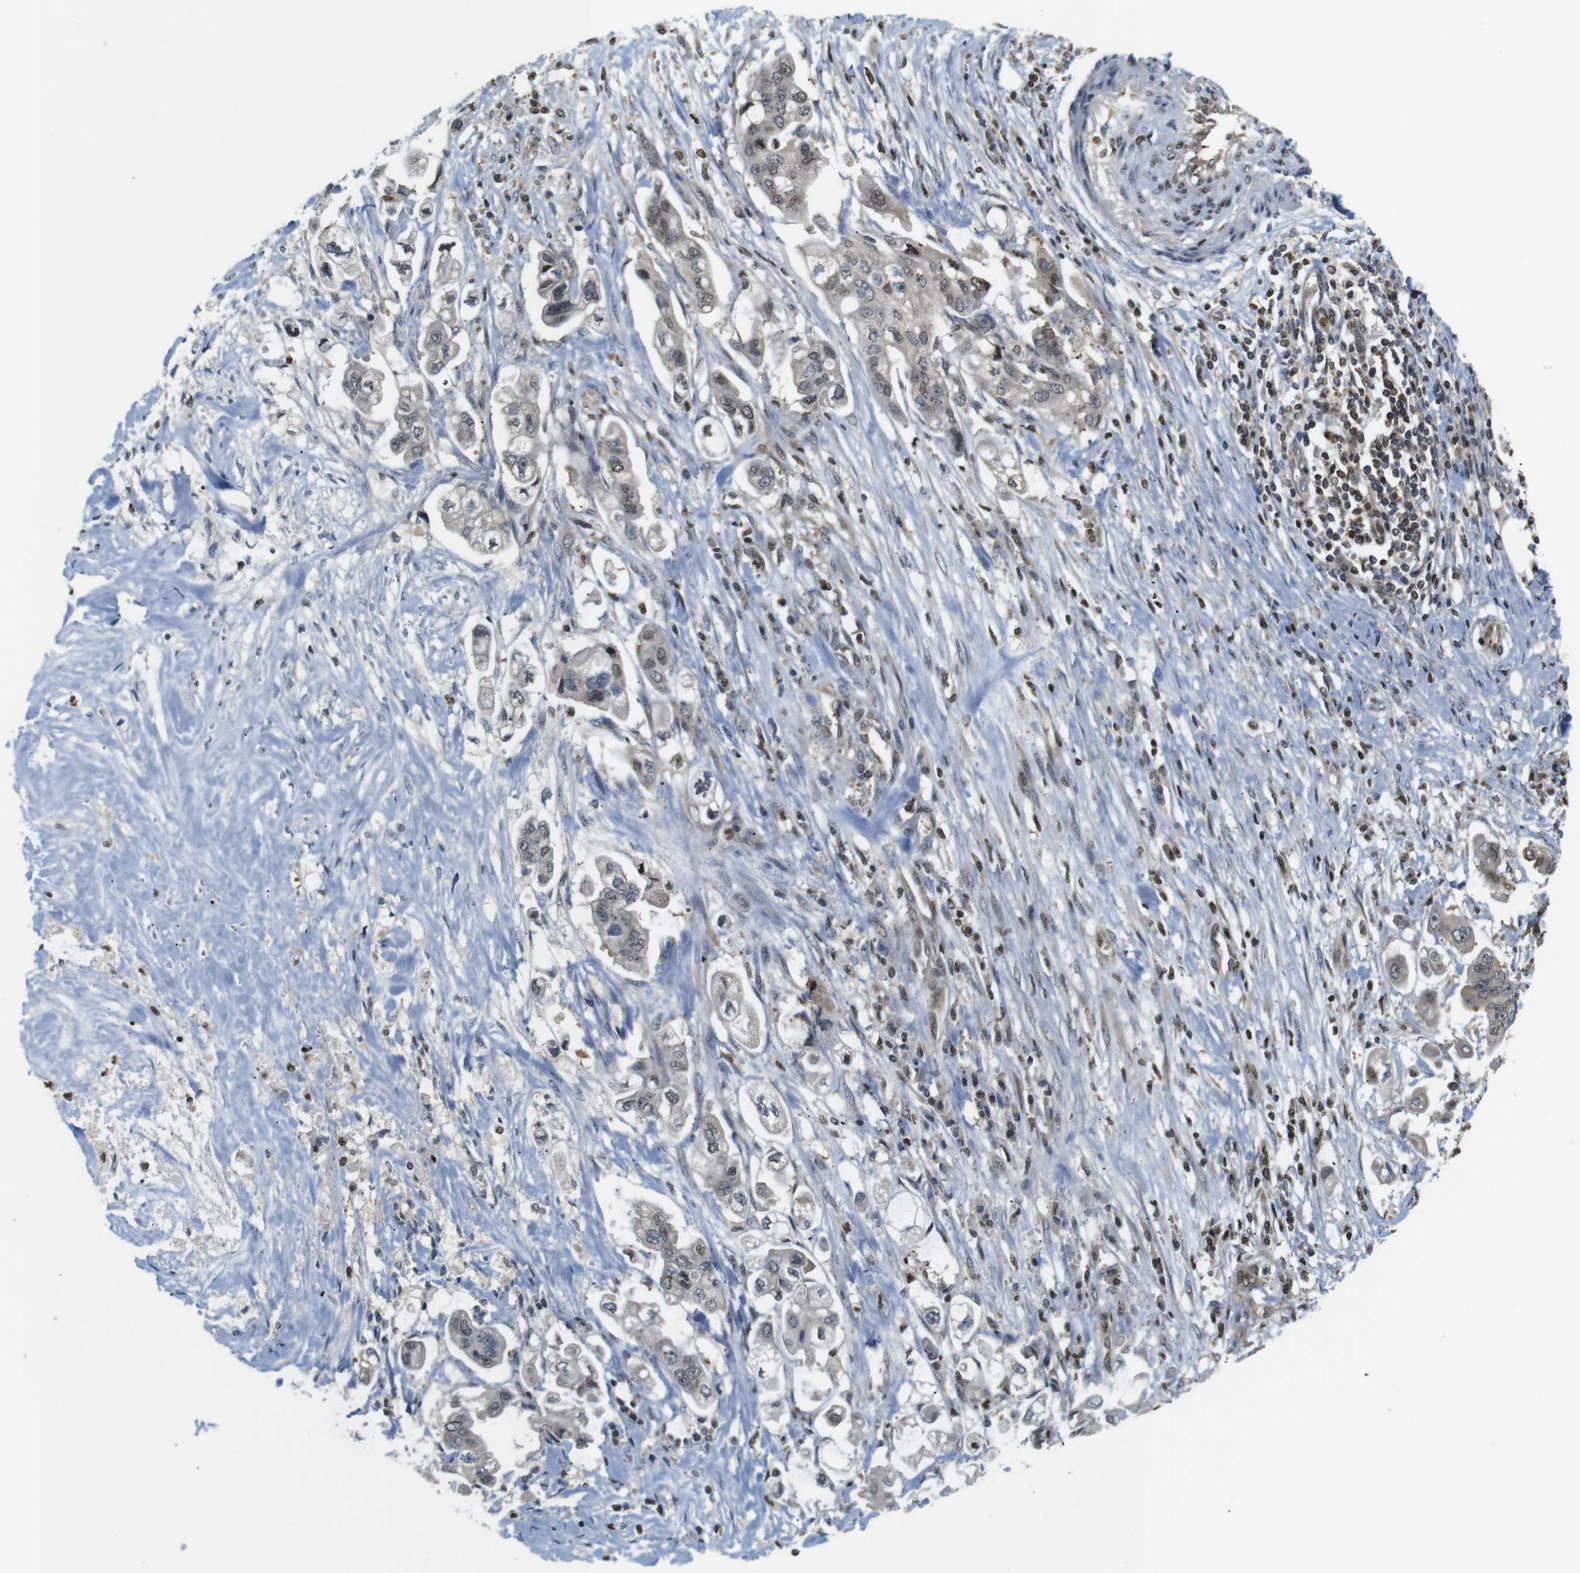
{"staining": {"intensity": "moderate", "quantity": "<25%", "location": "nuclear"}, "tissue": "stomach cancer", "cell_type": "Tumor cells", "image_type": "cancer", "snomed": [{"axis": "morphology", "description": "Adenocarcinoma, NOS"}, {"axis": "topography", "description": "Stomach"}], "caption": "Tumor cells display low levels of moderate nuclear staining in approximately <25% of cells in human stomach cancer.", "gene": "MBD1", "patient": {"sex": "male", "age": 62}}